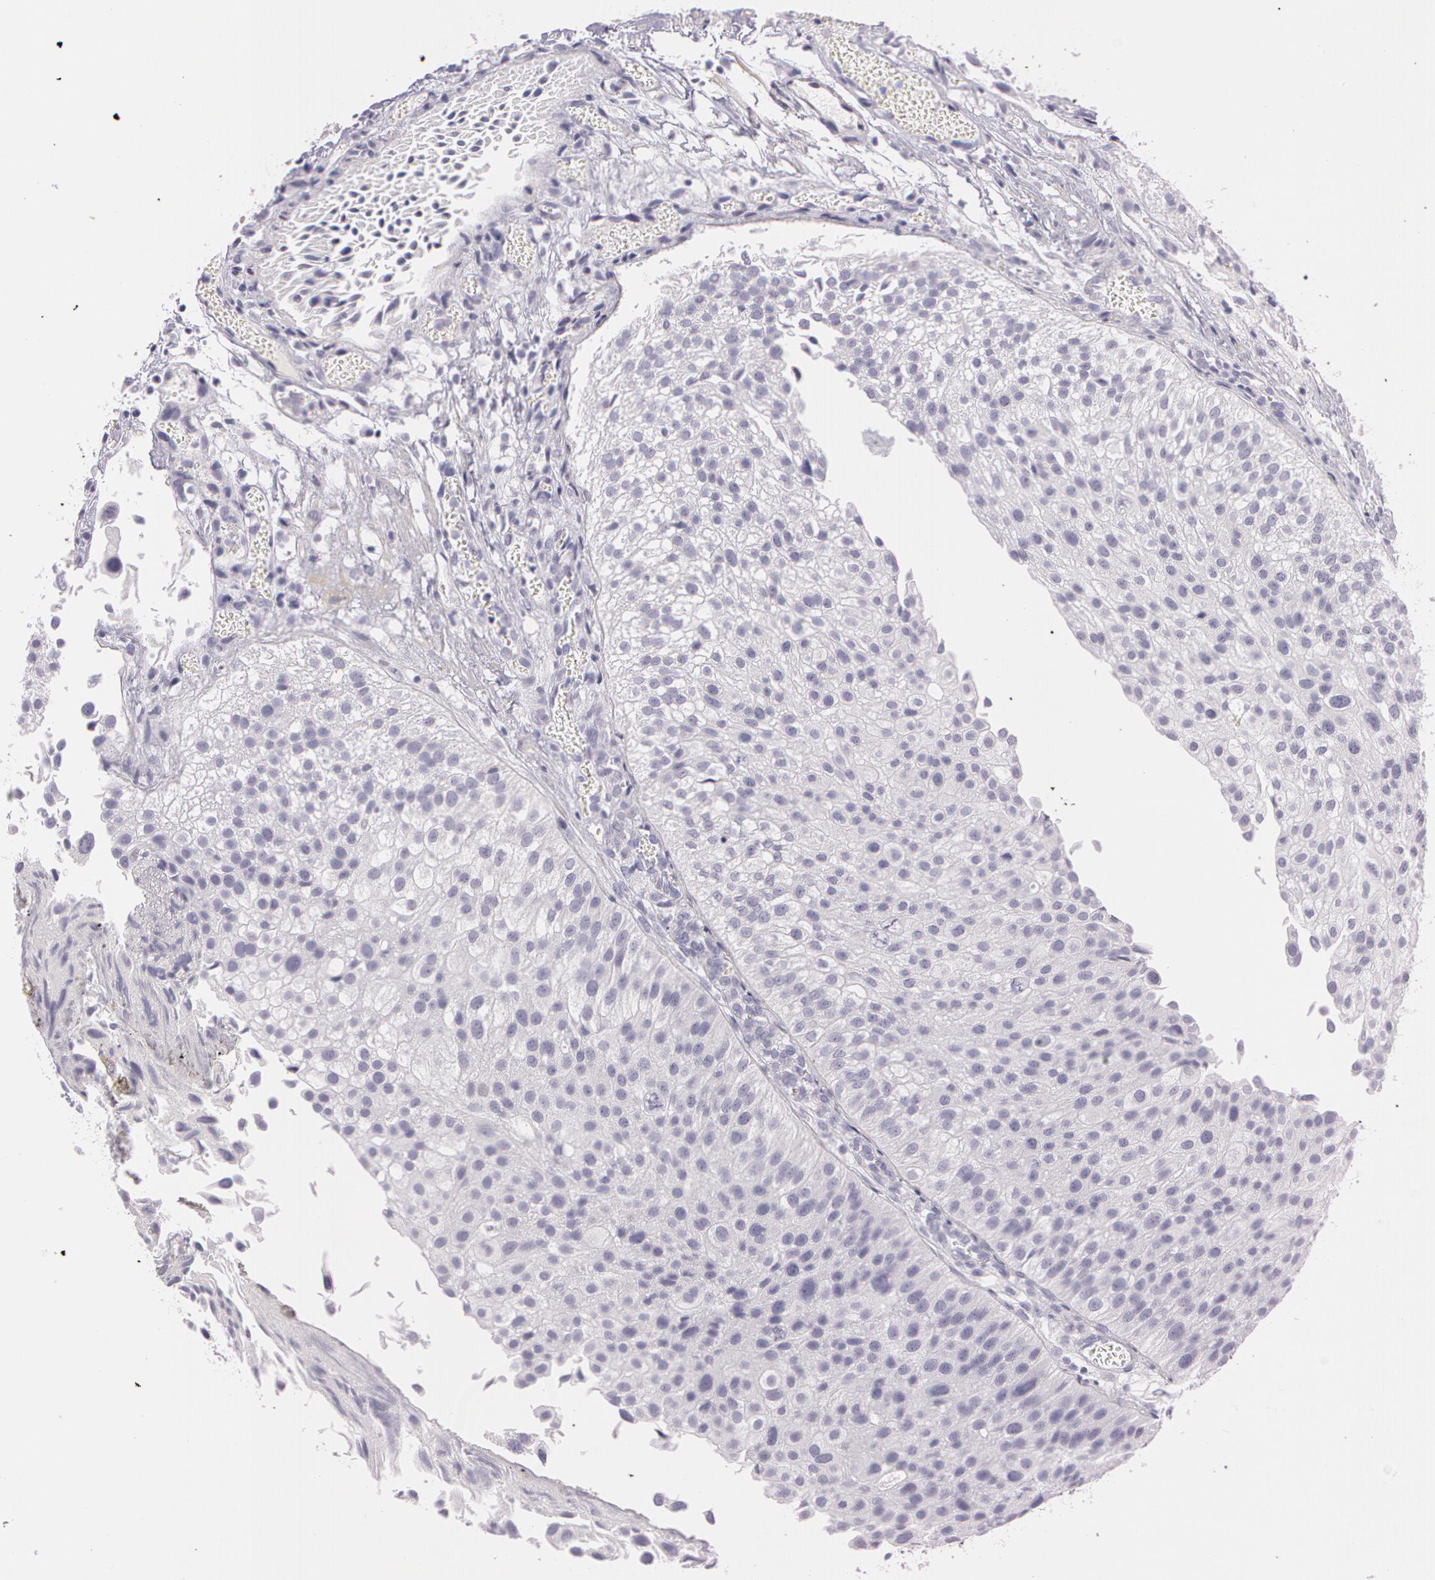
{"staining": {"intensity": "negative", "quantity": "none", "location": "none"}, "tissue": "urothelial cancer", "cell_type": "Tumor cells", "image_type": "cancer", "snomed": [{"axis": "morphology", "description": "Urothelial carcinoma, Low grade"}, {"axis": "topography", "description": "Urinary bladder"}], "caption": "DAB immunohistochemical staining of urothelial cancer exhibits no significant positivity in tumor cells. Brightfield microscopy of immunohistochemistry stained with DAB (brown) and hematoxylin (blue), captured at high magnification.", "gene": "OTC", "patient": {"sex": "female", "age": 89}}